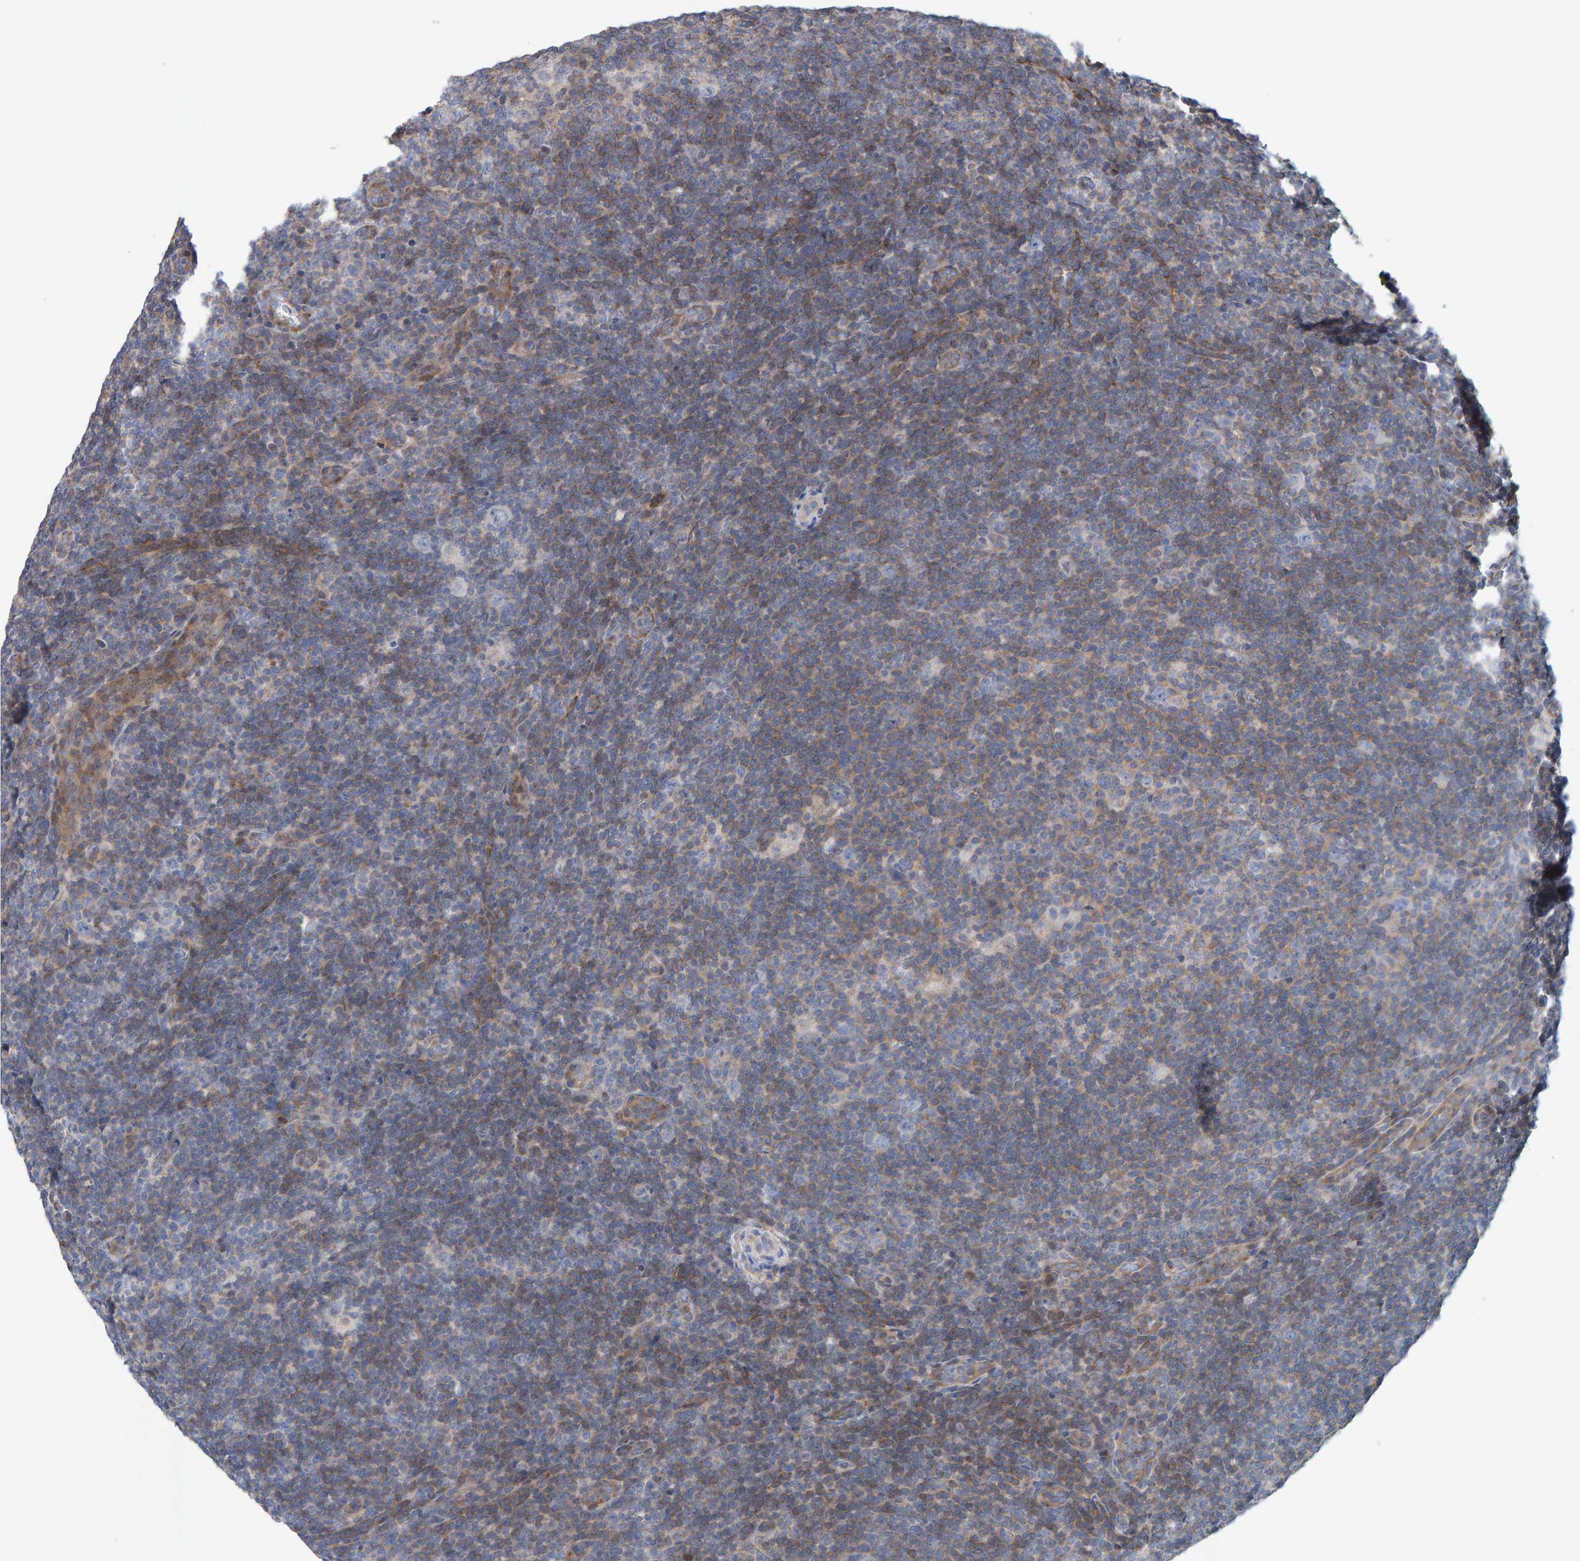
{"staining": {"intensity": "negative", "quantity": "none", "location": "none"}, "tissue": "lymphoma", "cell_type": "Tumor cells", "image_type": "cancer", "snomed": [{"axis": "morphology", "description": "Hodgkin's disease, NOS"}, {"axis": "topography", "description": "Lymph node"}], "caption": "Lymphoma stained for a protein using IHC shows no staining tumor cells.", "gene": "RGP1", "patient": {"sex": "female", "age": 57}}